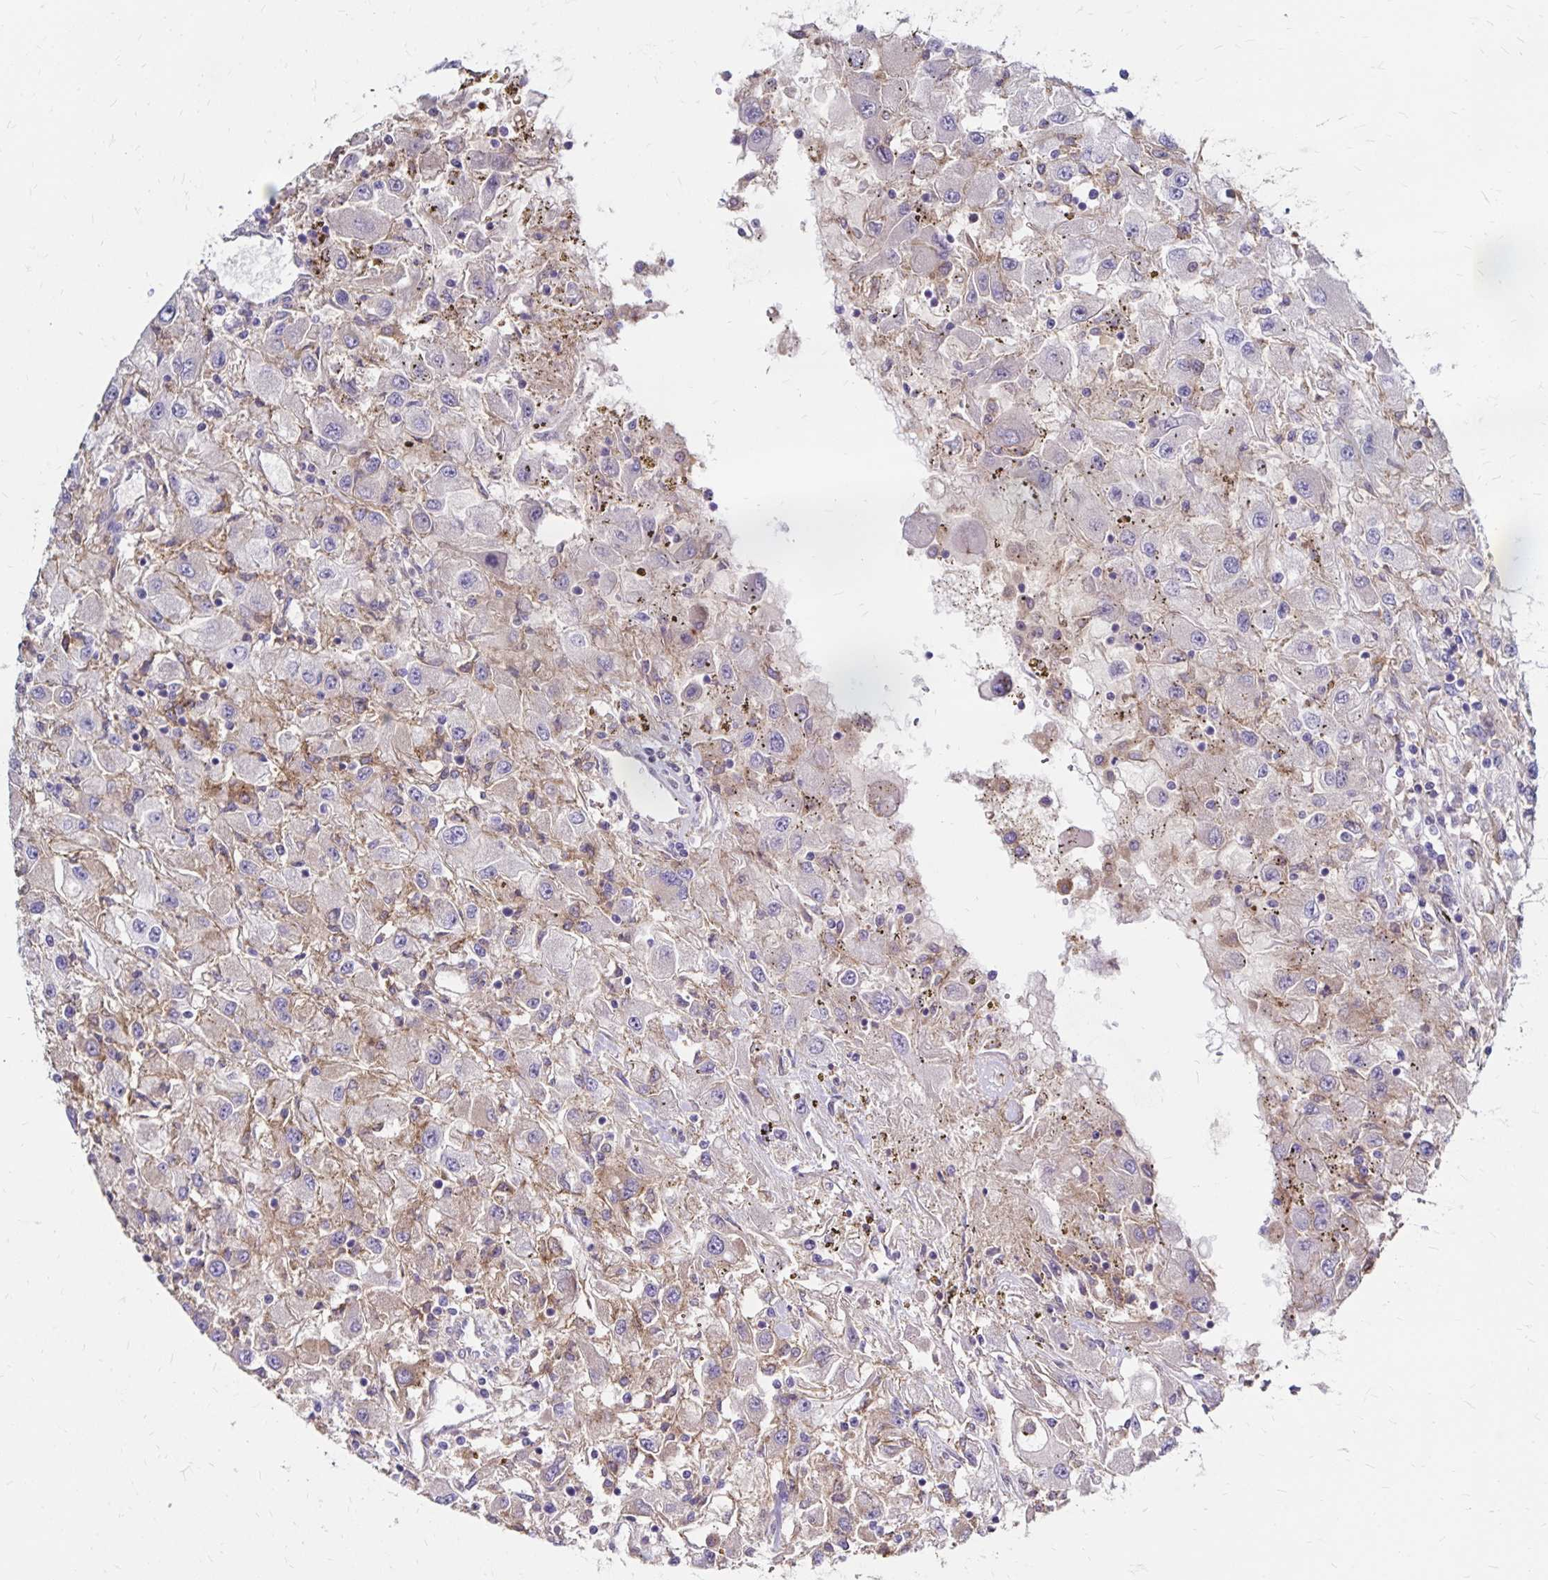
{"staining": {"intensity": "weak", "quantity": "<25%", "location": "cytoplasmic/membranous"}, "tissue": "renal cancer", "cell_type": "Tumor cells", "image_type": "cancer", "snomed": [{"axis": "morphology", "description": "Adenocarcinoma, NOS"}, {"axis": "topography", "description": "Kidney"}], "caption": "Immunohistochemical staining of renal adenocarcinoma displays no significant positivity in tumor cells.", "gene": "TNS3", "patient": {"sex": "female", "age": 67}}